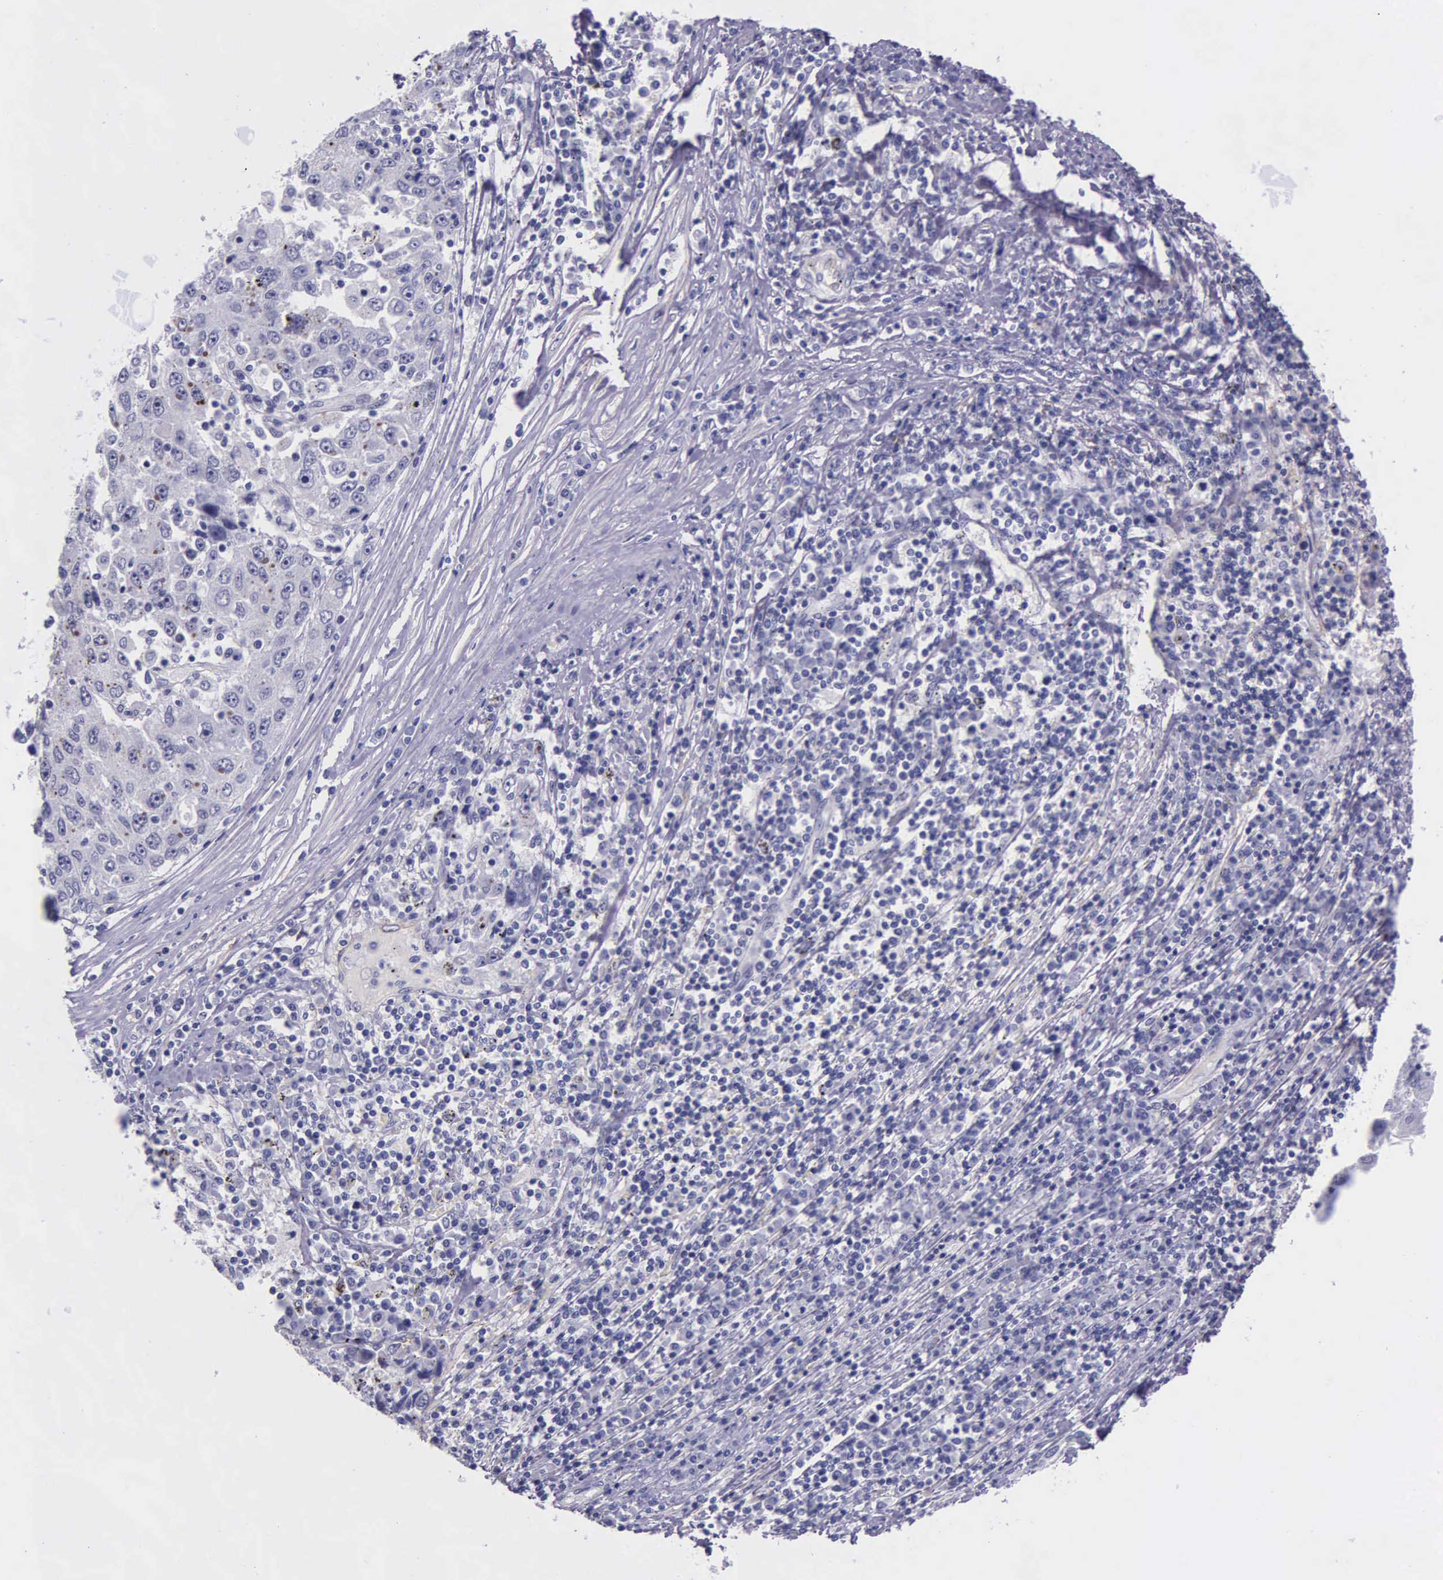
{"staining": {"intensity": "negative", "quantity": "none", "location": "none"}, "tissue": "liver cancer", "cell_type": "Tumor cells", "image_type": "cancer", "snomed": [{"axis": "morphology", "description": "Carcinoma, Hepatocellular, NOS"}, {"axis": "topography", "description": "Liver"}], "caption": "High magnification brightfield microscopy of liver cancer (hepatocellular carcinoma) stained with DAB (3,3'-diaminobenzidine) (brown) and counterstained with hematoxylin (blue): tumor cells show no significant positivity.", "gene": "AHNAK2", "patient": {"sex": "male", "age": 49}}